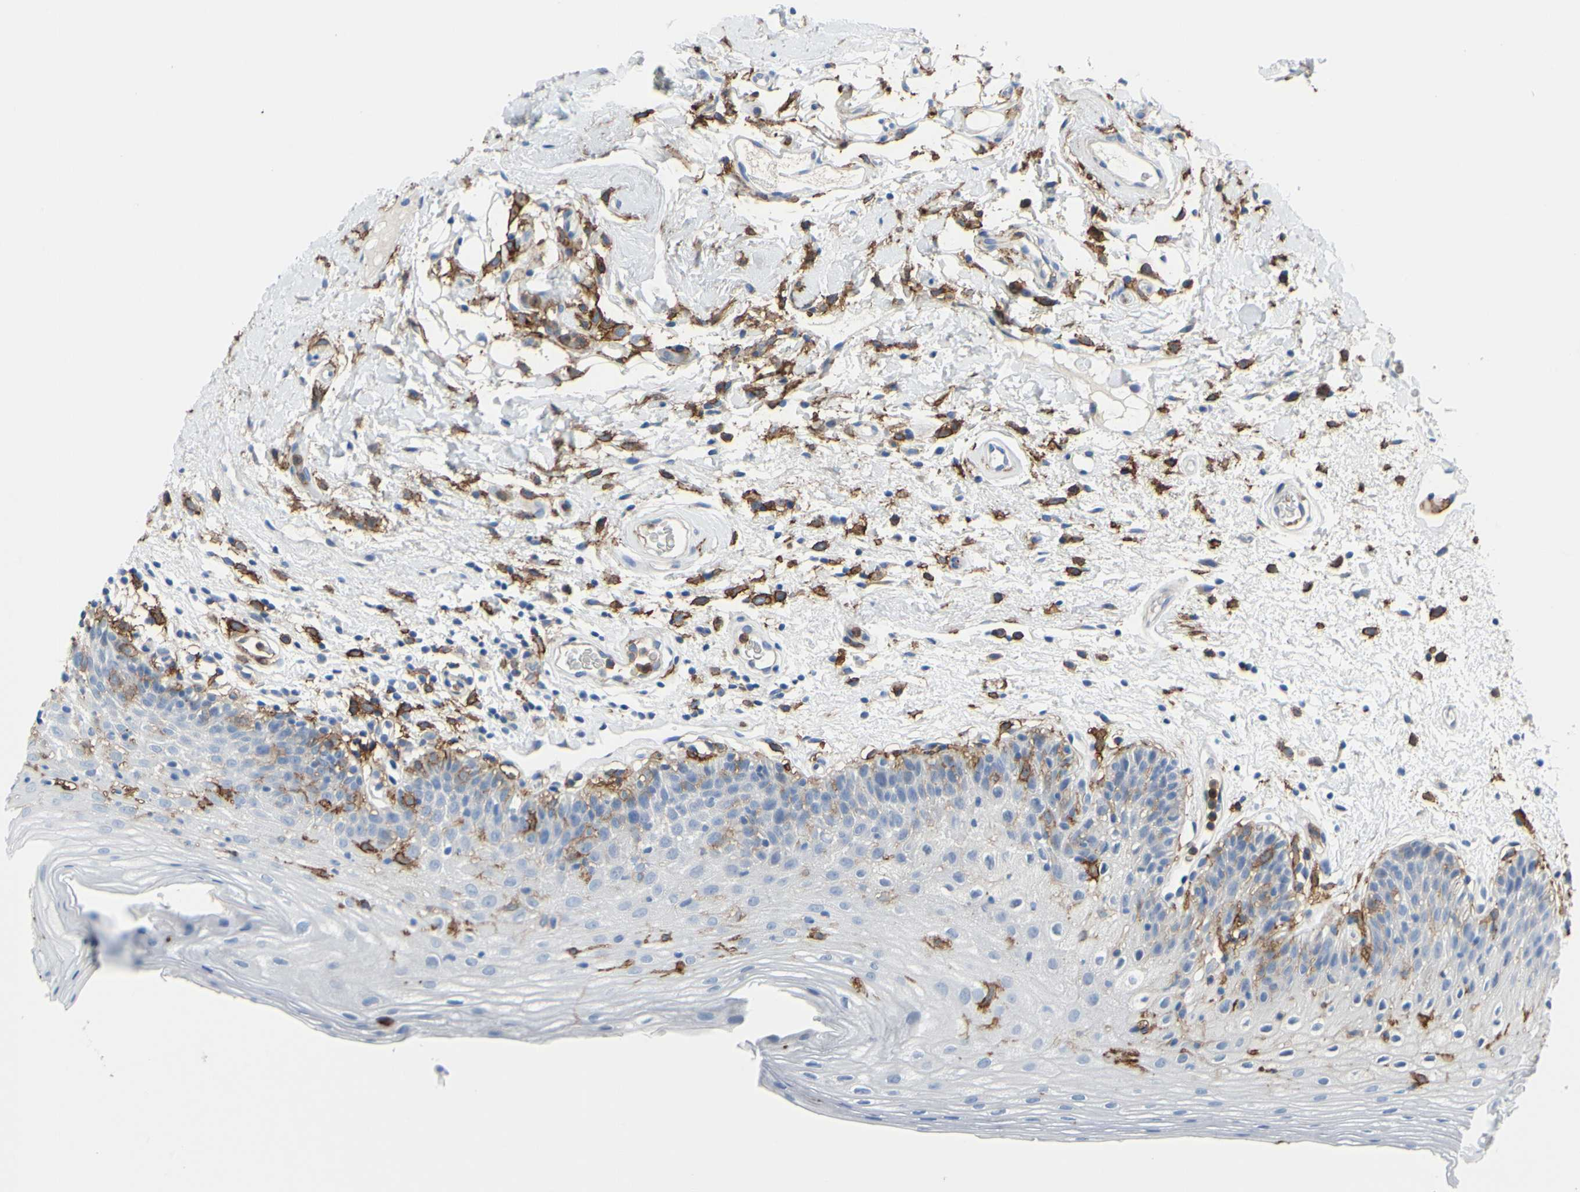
{"staining": {"intensity": "negative", "quantity": "none", "location": "none"}, "tissue": "oral mucosa", "cell_type": "Squamous epithelial cells", "image_type": "normal", "snomed": [{"axis": "morphology", "description": "Normal tissue, NOS"}, {"axis": "morphology", "description": "Squamous cell carcinoma, NOS"}, {"axis": "topography", "description": "Skeletal muscle"}, {"axis": "topography", "description": "Oral tissue"}, {"axis": "topography", "description": "Head-Neck"}], "caption": "Immunohistochemistry histopathology image of benign oral mucosa: oral mucosa stained with DAB (3,3'-diaminobenzidine) demonstrates no significant protein staining in squamous epithelial cells. (DAB (3,3'-diaminobenzidine) immunohistochemistry (IHC), high magnification).", "gene": "FCGR2A", "patient": {"sex": "male", "age": 71}}